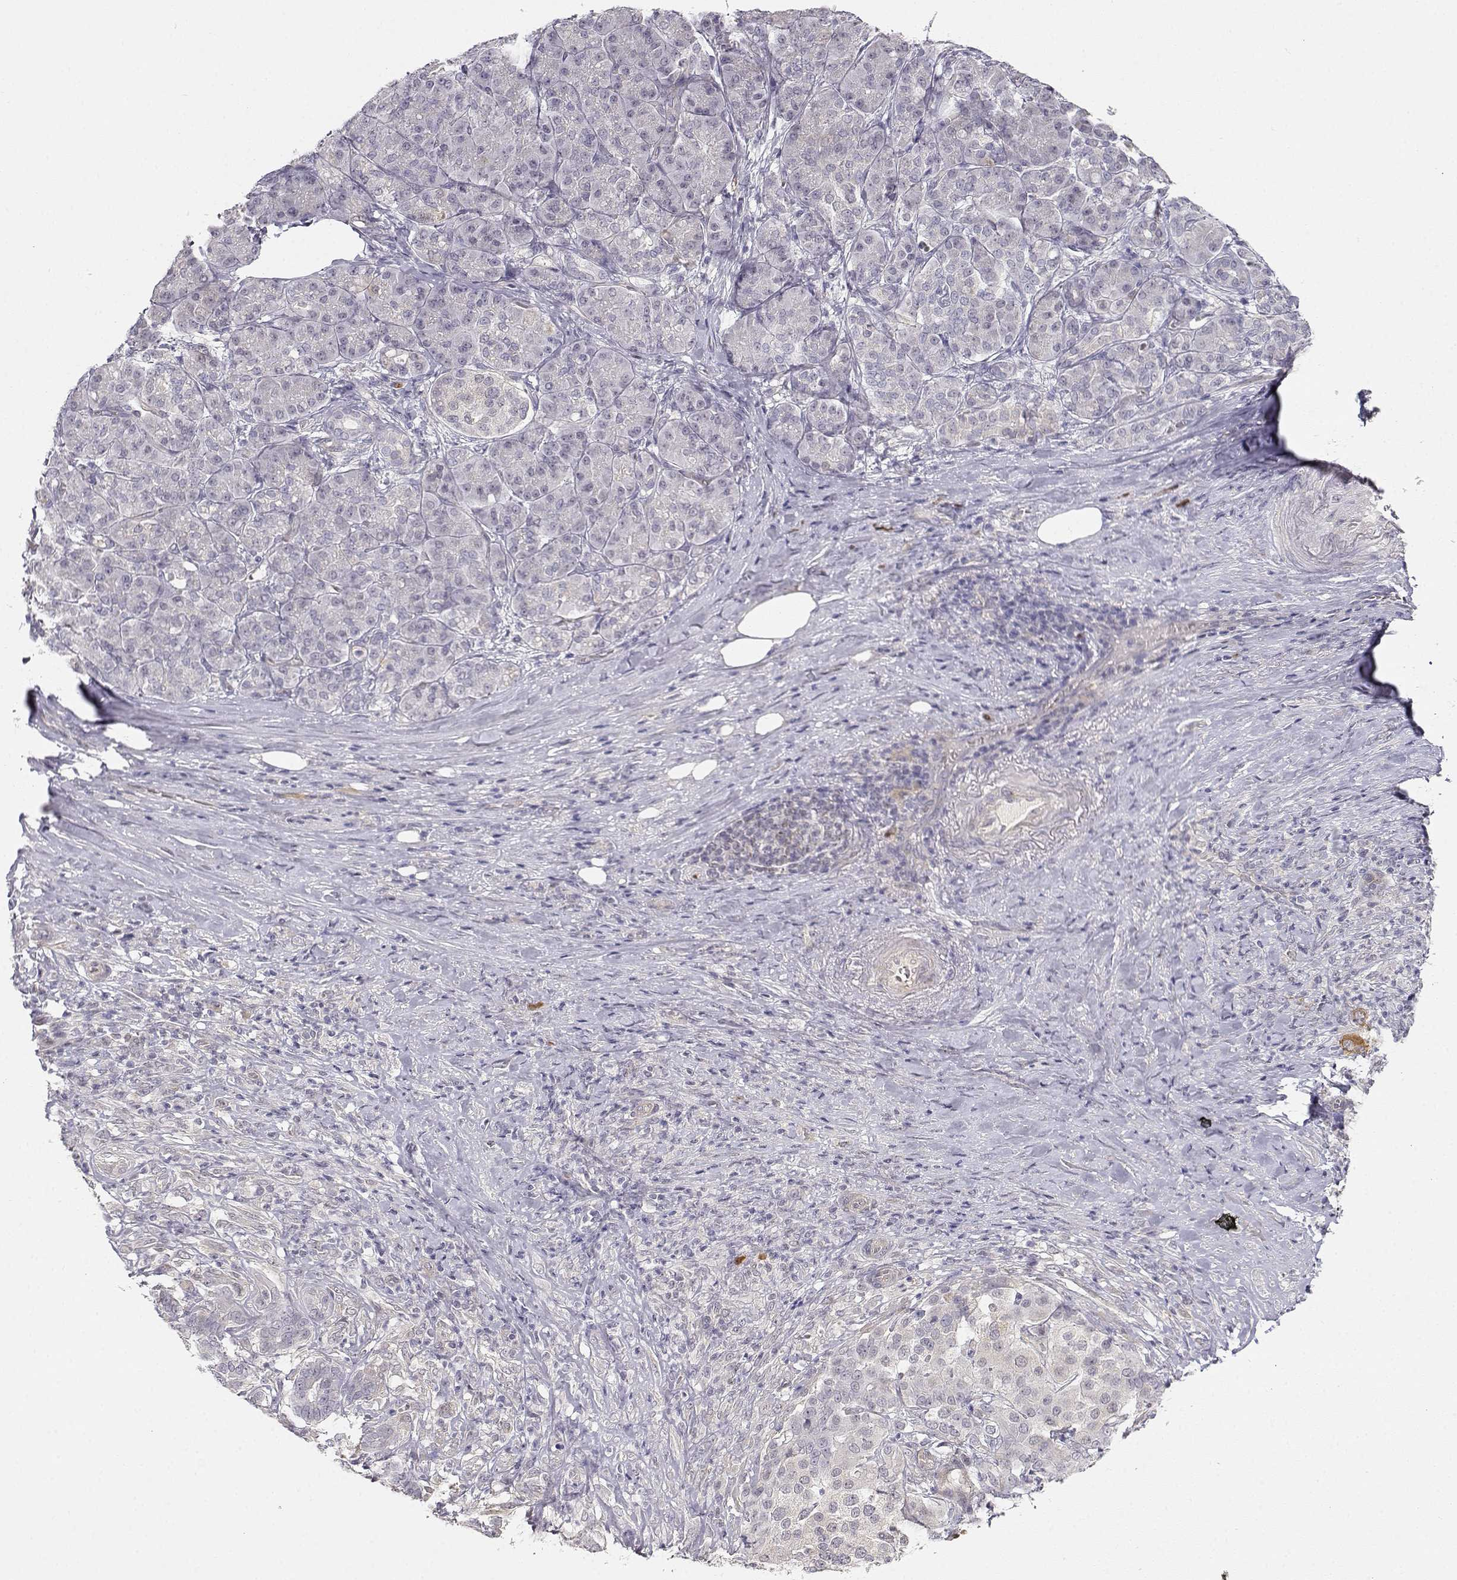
{"staining": {"intensity": "negative", "quantity": "none", "location": "none"}, "tissue": "pancreatic cancer", "cell_type": "Tumor cells", "image_type": "cancer", "snomed": [{"axis": "morphology", "description": "Normal tissue, NOS"}, {"axis": "morphology", "description": "Inflammation, NOS"}, {"axis": "morphology", "description": "Adenocarcinoma, NOS"}, {"axis": "topography", "description": "Pancreas"}], "caption": "The photomicrograph exhibits no staining of tumor cells in pancreatic cancer. (IHC, brightfield microscopy, high magnification).", "gene": "EAF2", "patient": {"sex": "male", "age": 57}}